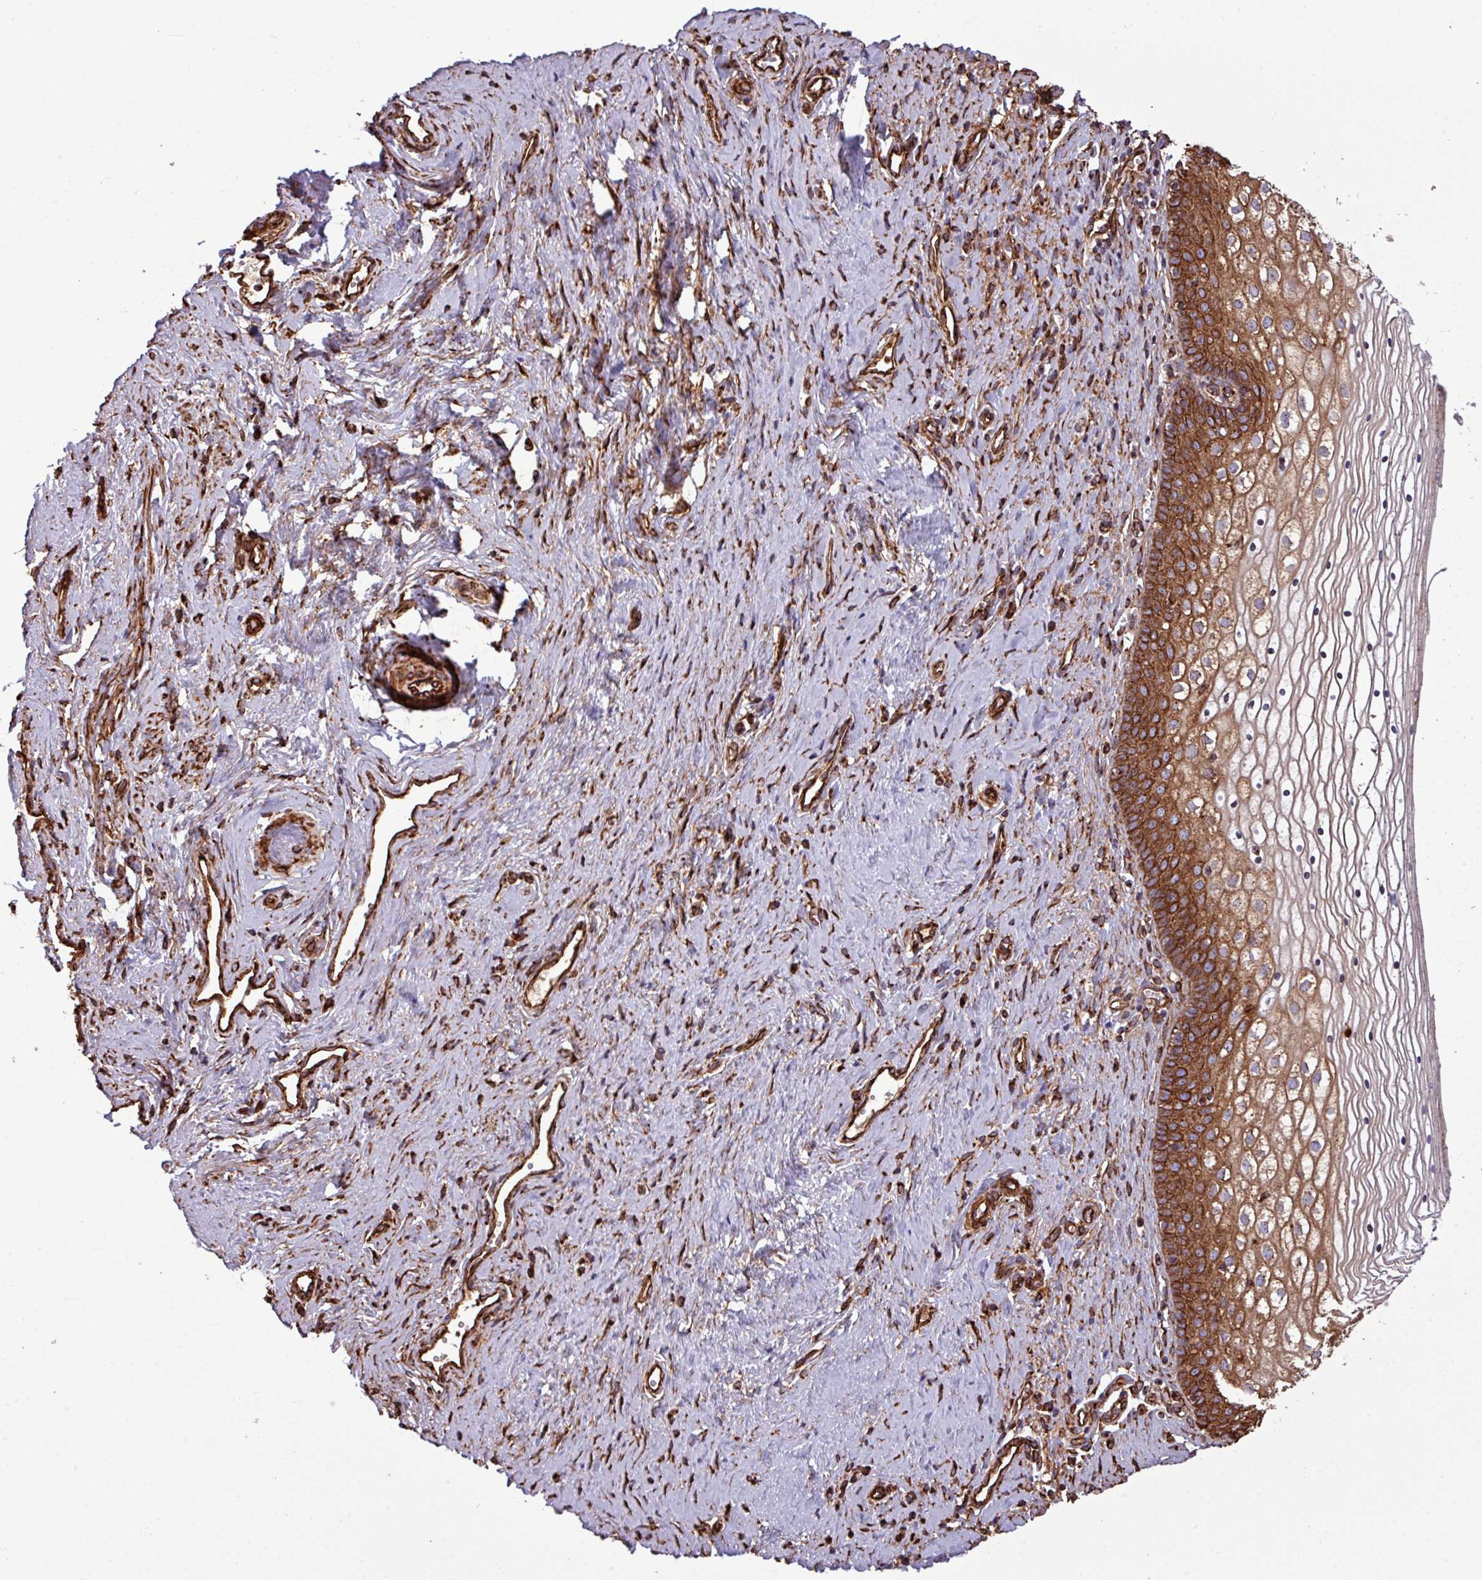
{"staining": {"intensity": "strong", "quantity": ">75%", "location": "cytoplasmic/membranous"}, "tissue": "vagina", "cell_type": "Squamous epithelial cells", "image_type": "normal", "snomed": [{"axis": "morphology", "description": "Normal tissue, NOS"}, {"axis": "topography", "description": "Vagina"}], "caption": "High-power microscopy captured an IHC image of unremarkable vagina, revealing strong cytoplasmic/membranous expression in approximately >75% of squamous epithelial cells. (DAB (3,3'-diaminobenzidine) IHC with brightfield microscopy, high magnification).", "gene": "ZNF300", "patient": {"sex": "female", "age": 59}}